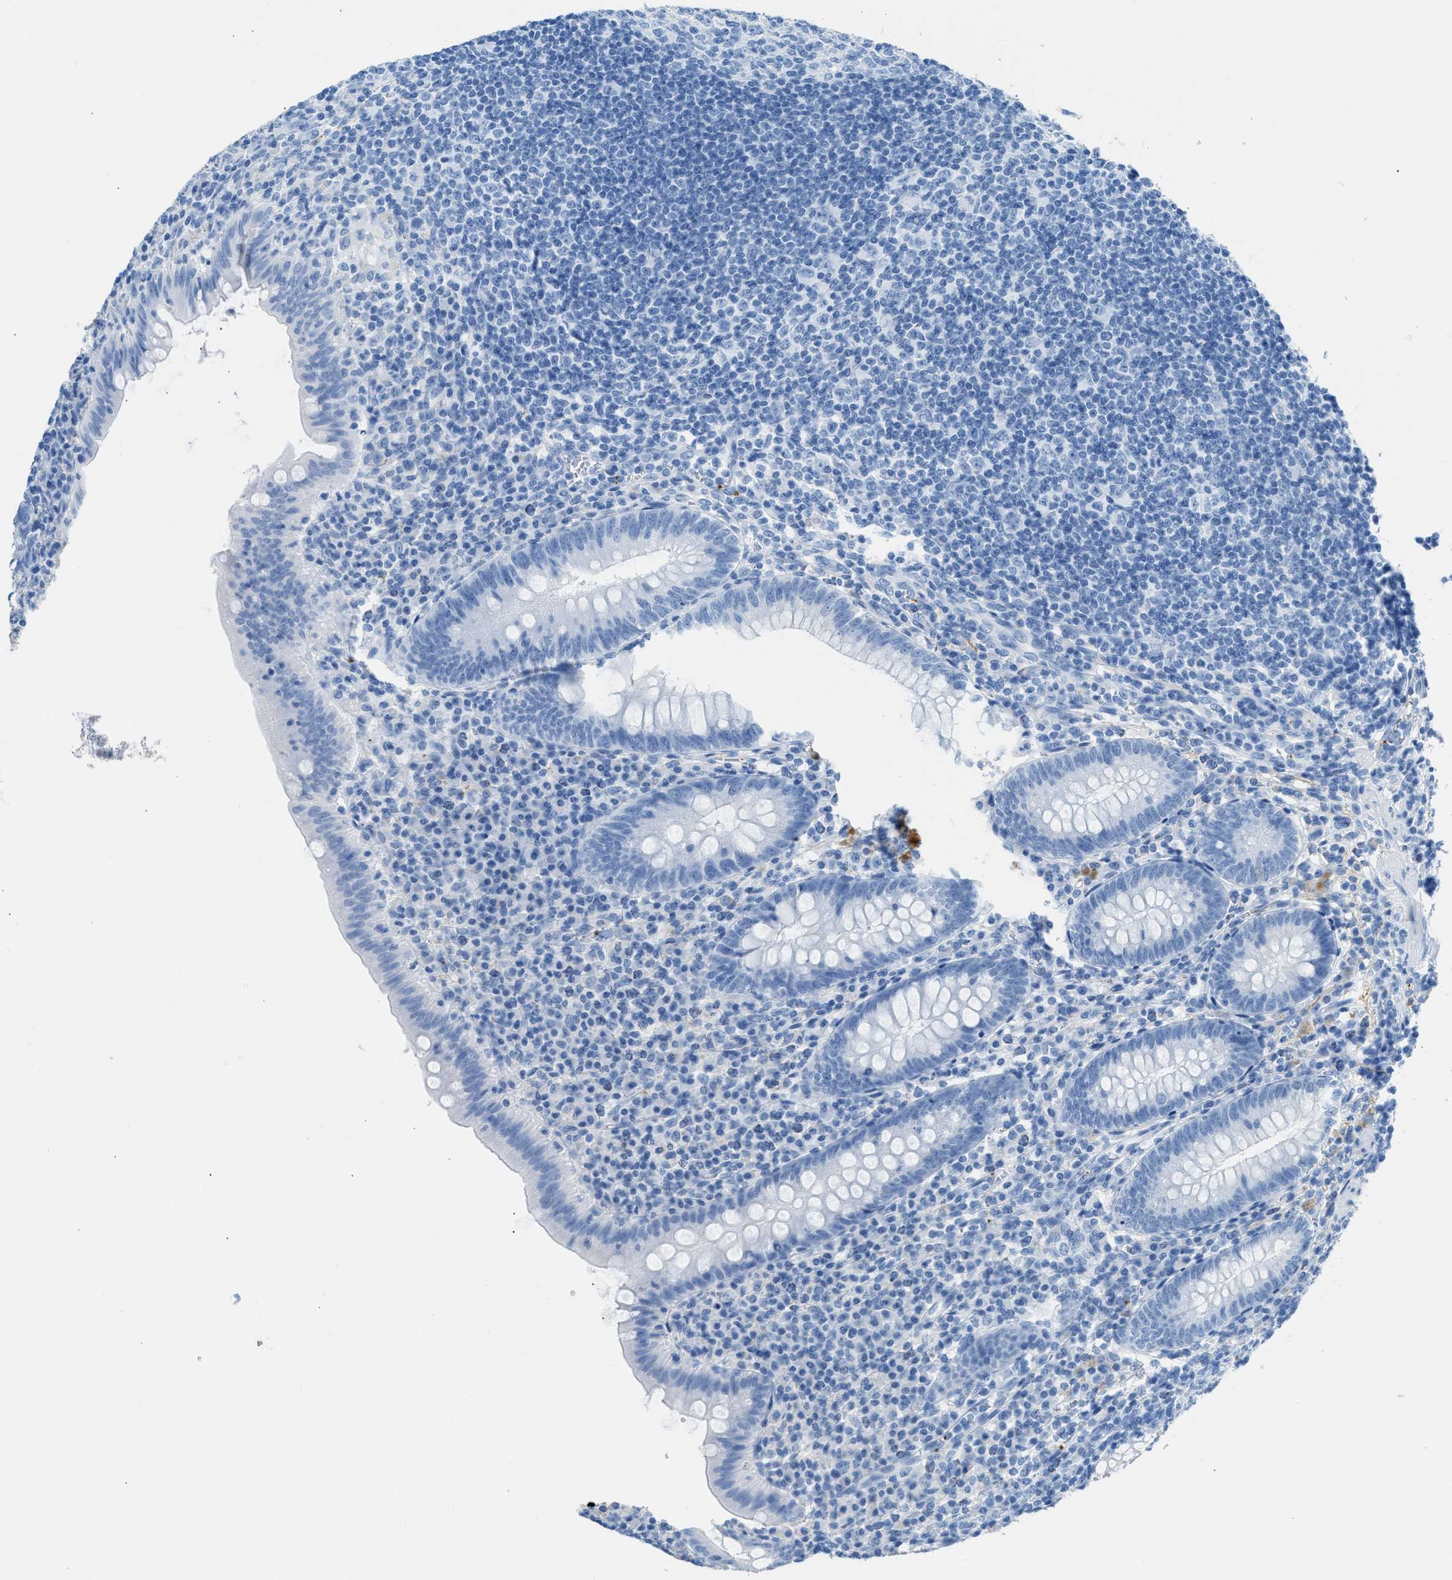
{"staining": {"intensity": "negative", "quantity": "none", "location": "none"}, "tissue": "appendix", "cell_type": "Glandular cells", "image_type": "normal", "snomed": [{"axis": "morphology", "description": "Normal tissue, NOS"}, {"axis": "topography", "description": "Appendix"}], "caption": "Appendix stained for a protein using IHC displays no expression glandular cells.", "gene": "FAIM2", "patient": {"sex": "male", "age": 56}}